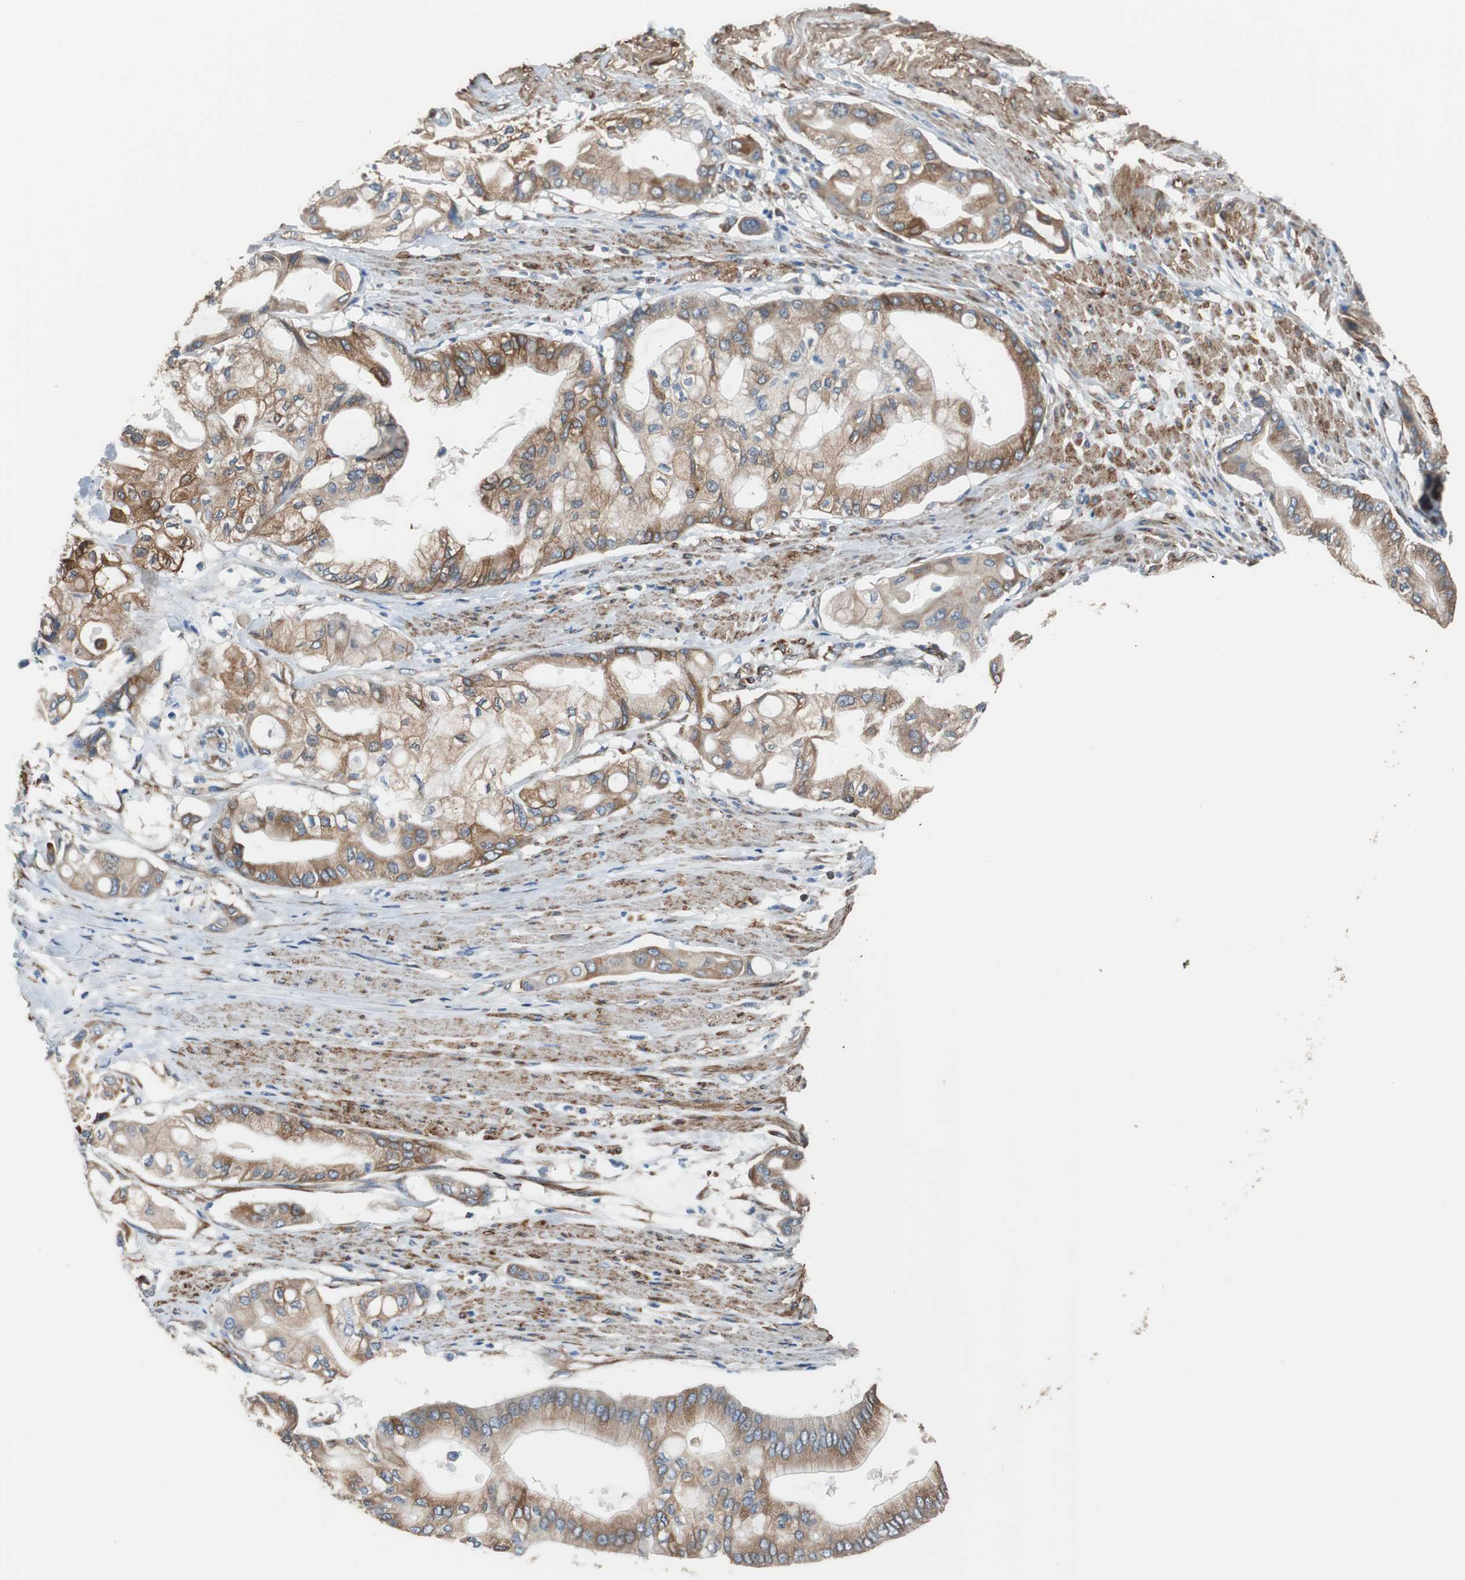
{"staining": {"intensity": "moderate", "quantity": ">75%", "location": "cytoplasmic/membranous"}, "tissue": "pancreatic cancer", "cell_type": "Tumor cells", "image_type": "cancer", "snomed": [{"axis": "morphology", "description": "Adenocarcinoma, NOS"}, {"axis": "morphology", "description": "Adenocarcinoma, metastatic, NOS"}, {"axis": "topography", "description": "Lymph node"}, {"axis": "topography", "description": "Pancreas"}, {"axis": "topography", "description": "Duodenum"}], "caption": "Pancreatic cancer (metastatic adenocarcinoma) stained for a protein (brown) demonstrates moderate cytoplasmic/membranous positive staining in approximately >75% of tumor cells.", "gene": "PBXIP1", "patient": {"sex": "female", "age": 64}}